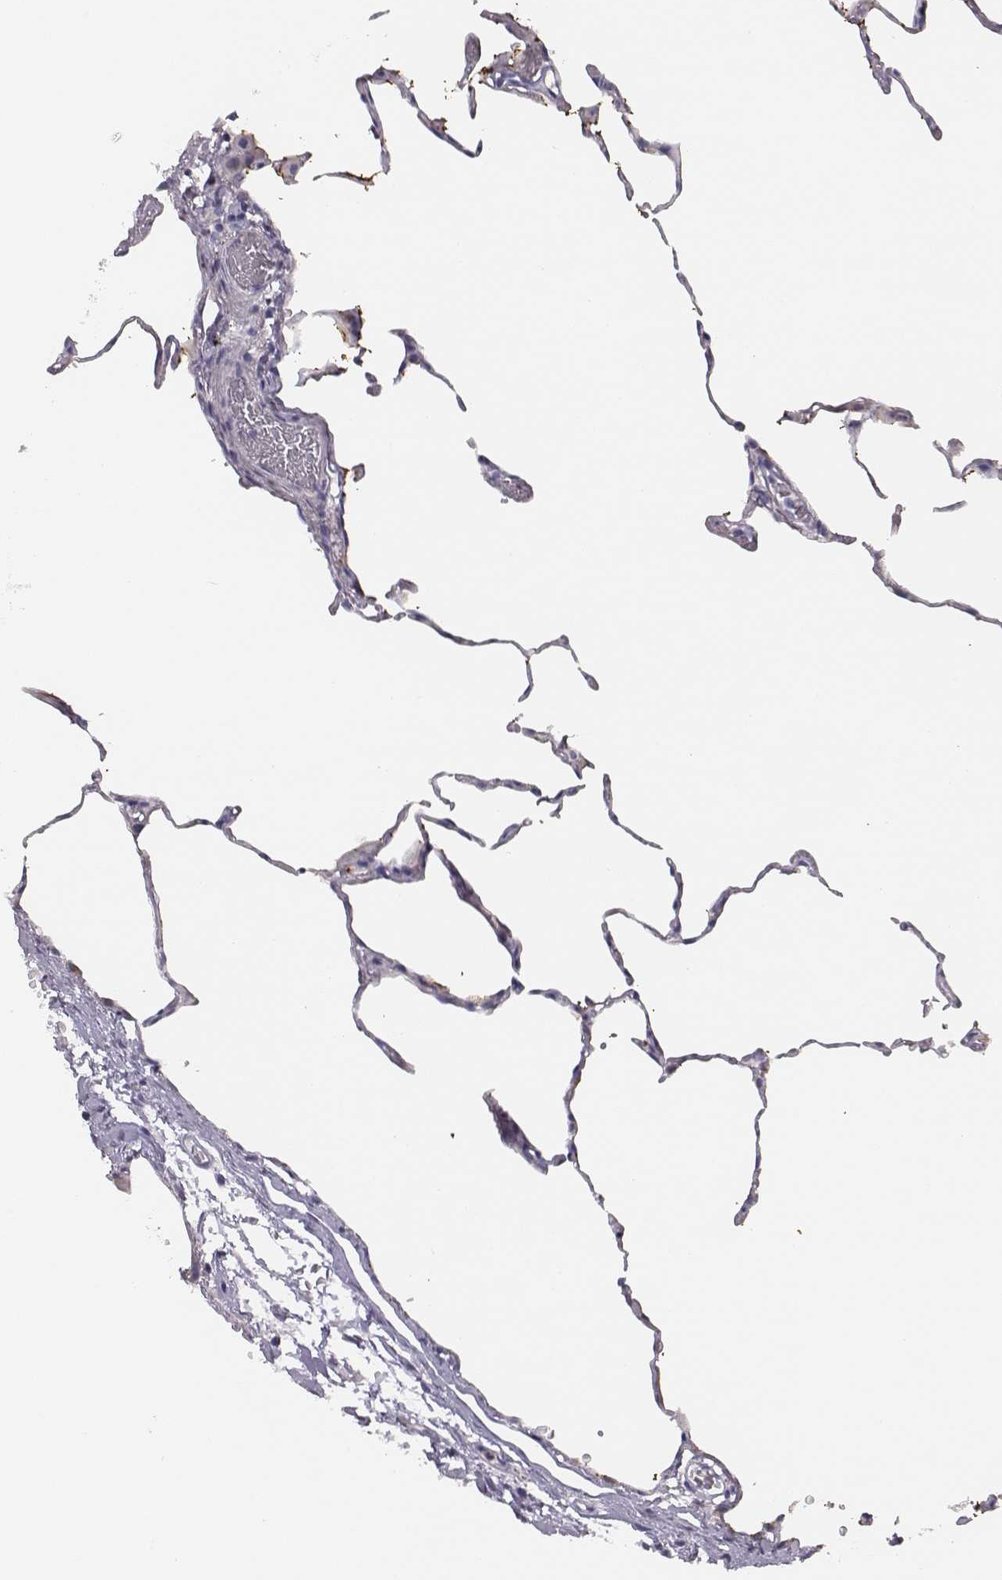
{"staining": {"intensity": "negative", "quantity": "none", "location": "none"}, "tissue": "lung", "cell_type": "Alveolar cells", "image_type": "normal", "snomed": [{"axis": "morphology", "description": "Normal tissue, NOS"}, {"axis": "topography", "description": "Lung"}], "caption": "High magnification brightfield microscopy of benign lung stained with DAB (3,3'-diaminobenzidine) (brown) and counterstained with hematoxylin (blue): alveolar cells show no significant staining. Brightfield microscopy of immunohistochemistry stained with DAB (brown) and hematoxylin (blue), captured at high magnification.", "gene": "ADAM7", "patient": {"sex": "female", "age": 57}}